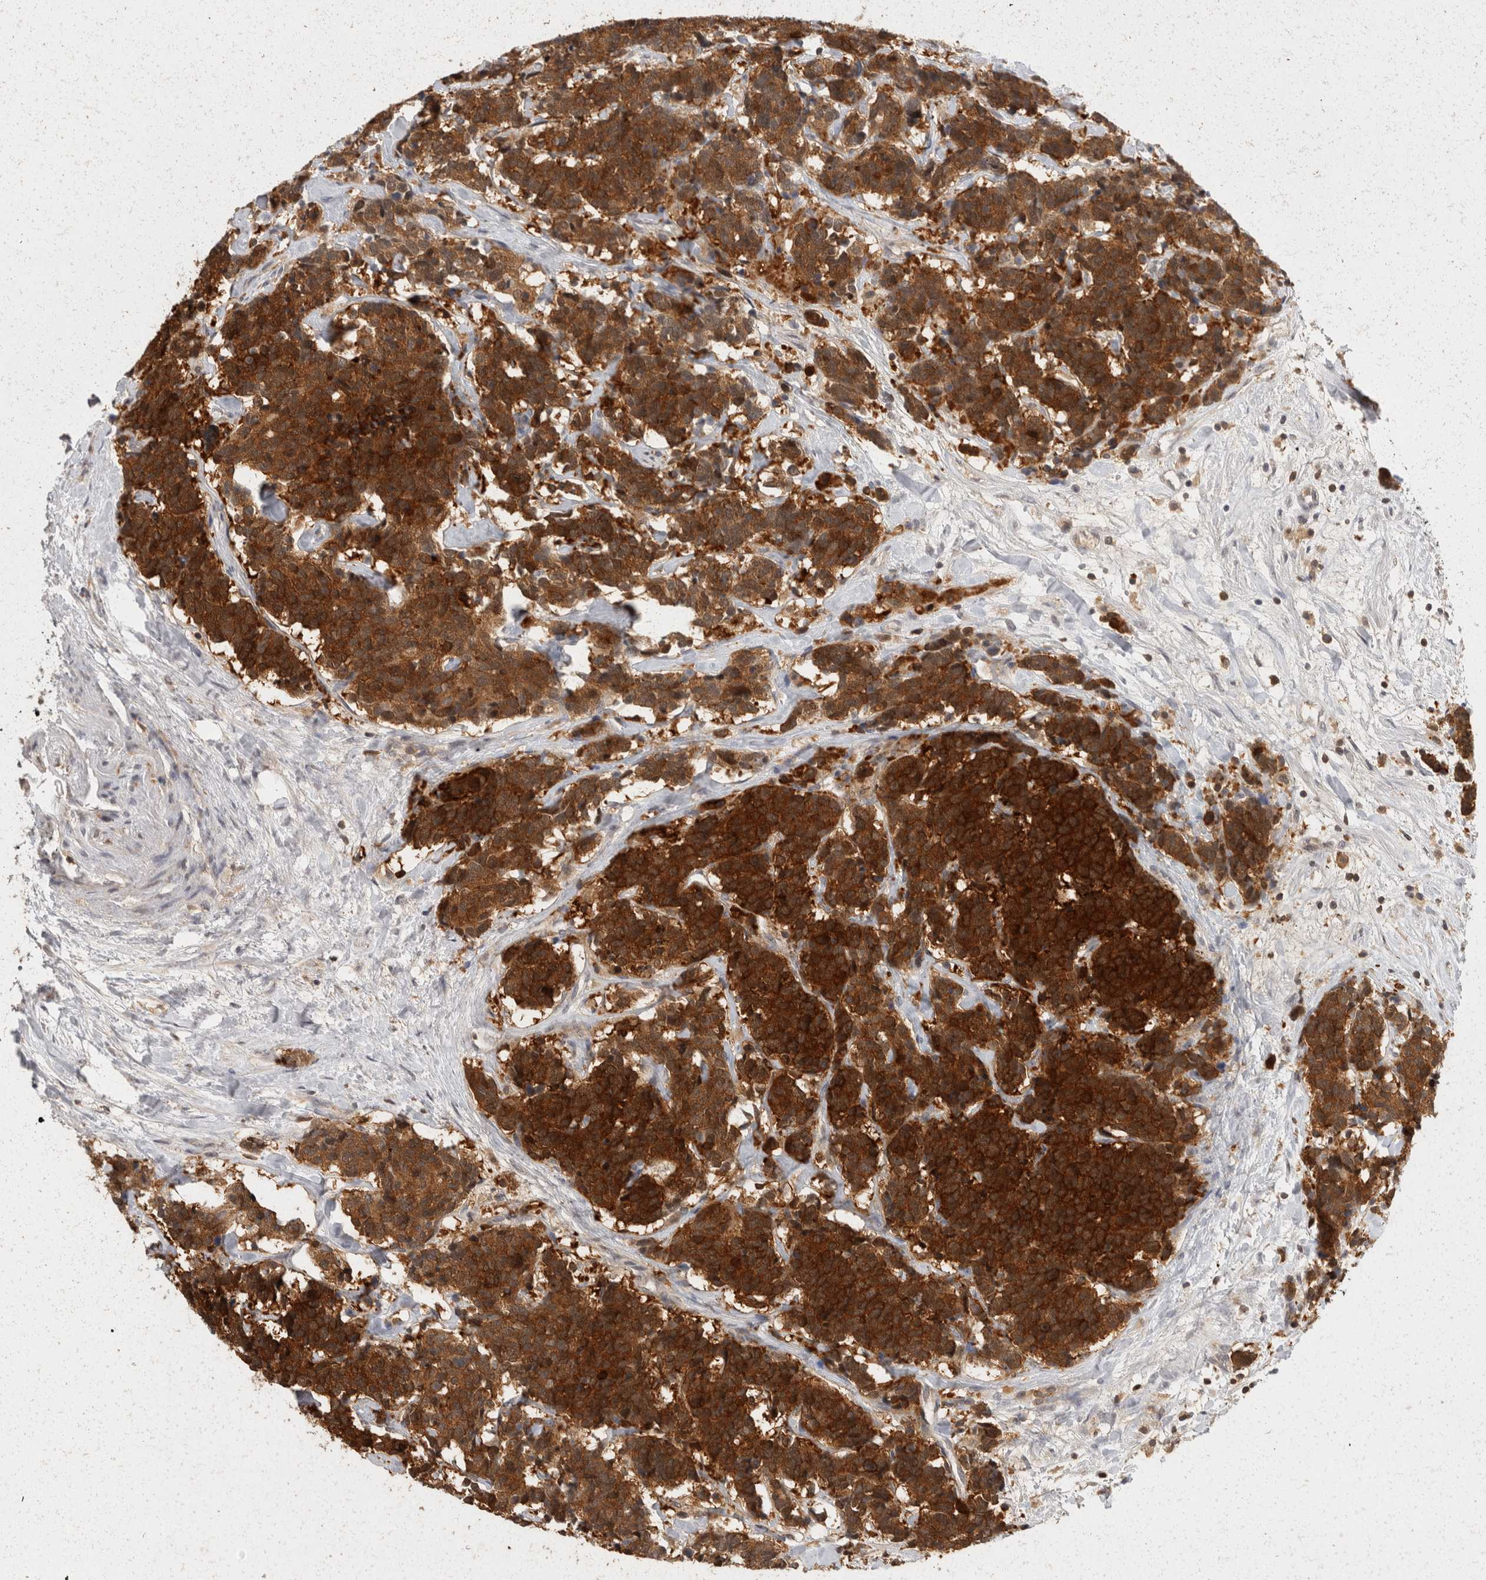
{"staining": {"intensity": "strong", "quantity": ">75%", "location": "cytoplasmic/membranous"}, "tissue": "carcinoid", "cell_type": "Tumor cells", "image_type": "cancer", "snomed": [{"axis": "morphology", "description": "Carcinoma, NOS"}, {"axis": "morphology", "description": "Carcinoid, malignant, NOS"}, {"axis": "topography", "description": "Urinary bladder"}], "caption": "Protein staining displays strong cytoplasmic/membranous expression in about >75% of tumor cells in malignant carcinoid.", "gene": "ACAT2", "patient": {"sex": "male", "age": 57}}